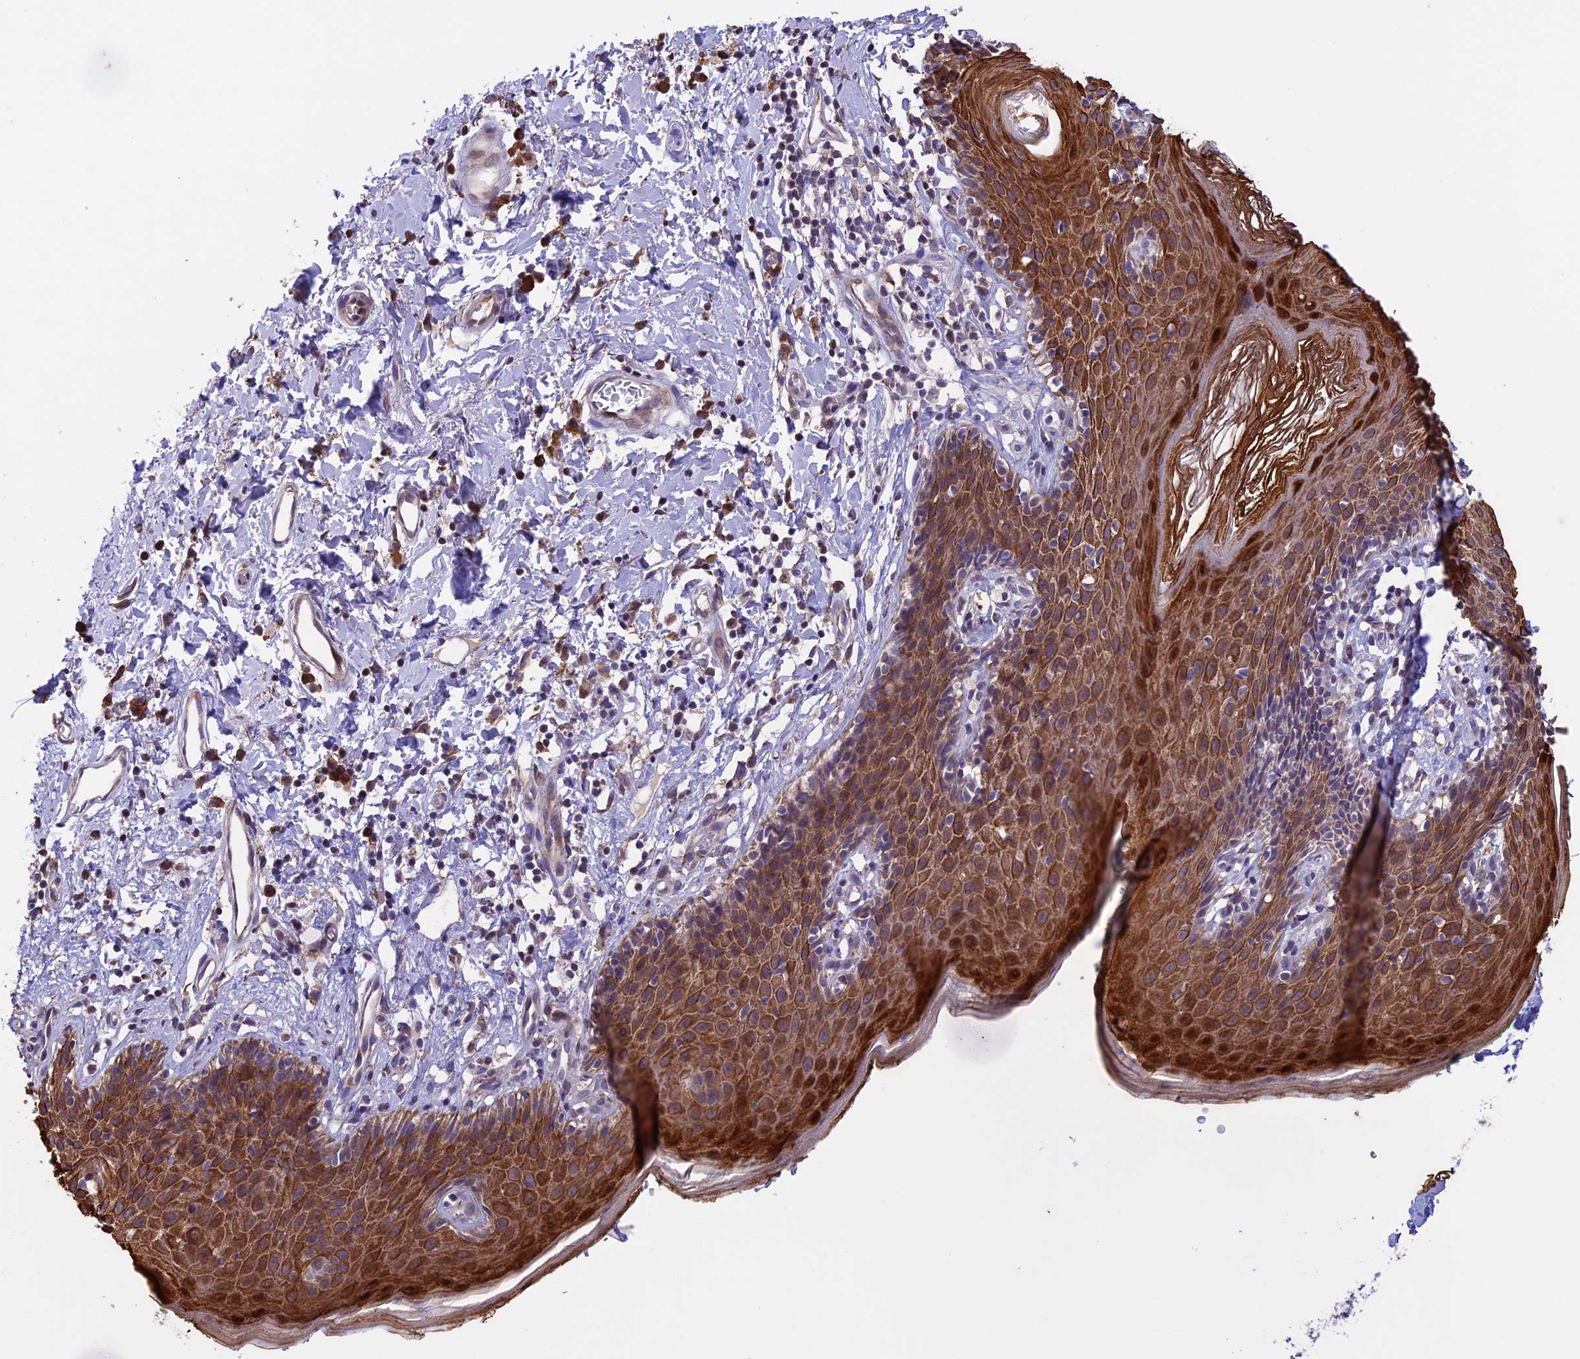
{"staining": {"intensity": "strong", "quantity": ">75%", "location": "cytoplasmic/membranous"}, "tissue": "skin", "cell_type": "Epidermal cells", "image_type": "normal", "snomed": [{"axis": "morphology", "description": "Normal tissue, NOS"}, {"axis": "topography", "description": "Vulva"}], "caption": "A brown stain labels strong cytoplasmic/membranous staining of a protein in epidermal cells of normal skin.", "gene": "DMRTA2", "patient": {"sex": "female", "age": 66}}